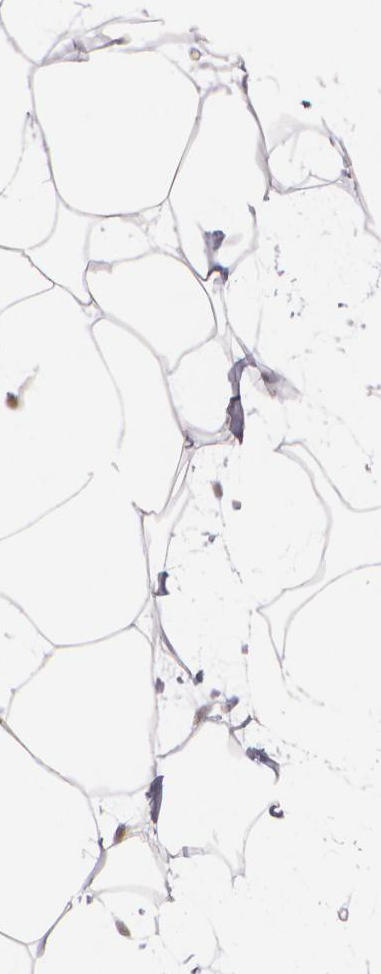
{"staining": {"intensity": "negative", "quantity": "none", "location": "none"}, "tissue": "adipose tissue", "cell_type": "Adipocytes", "image_type": "normal", "snomed": [{"axis": "morphology", "description": "Normal tissue, NOS"}, {"axis": "topography", "description": "Breast"}], "caption": "DAB immunohistochemical staining of benign adipose tissue displays no significant expression in adipocytes.", "gene": "ZBTB16", "patient": {"sex": "female", "age": 45}}